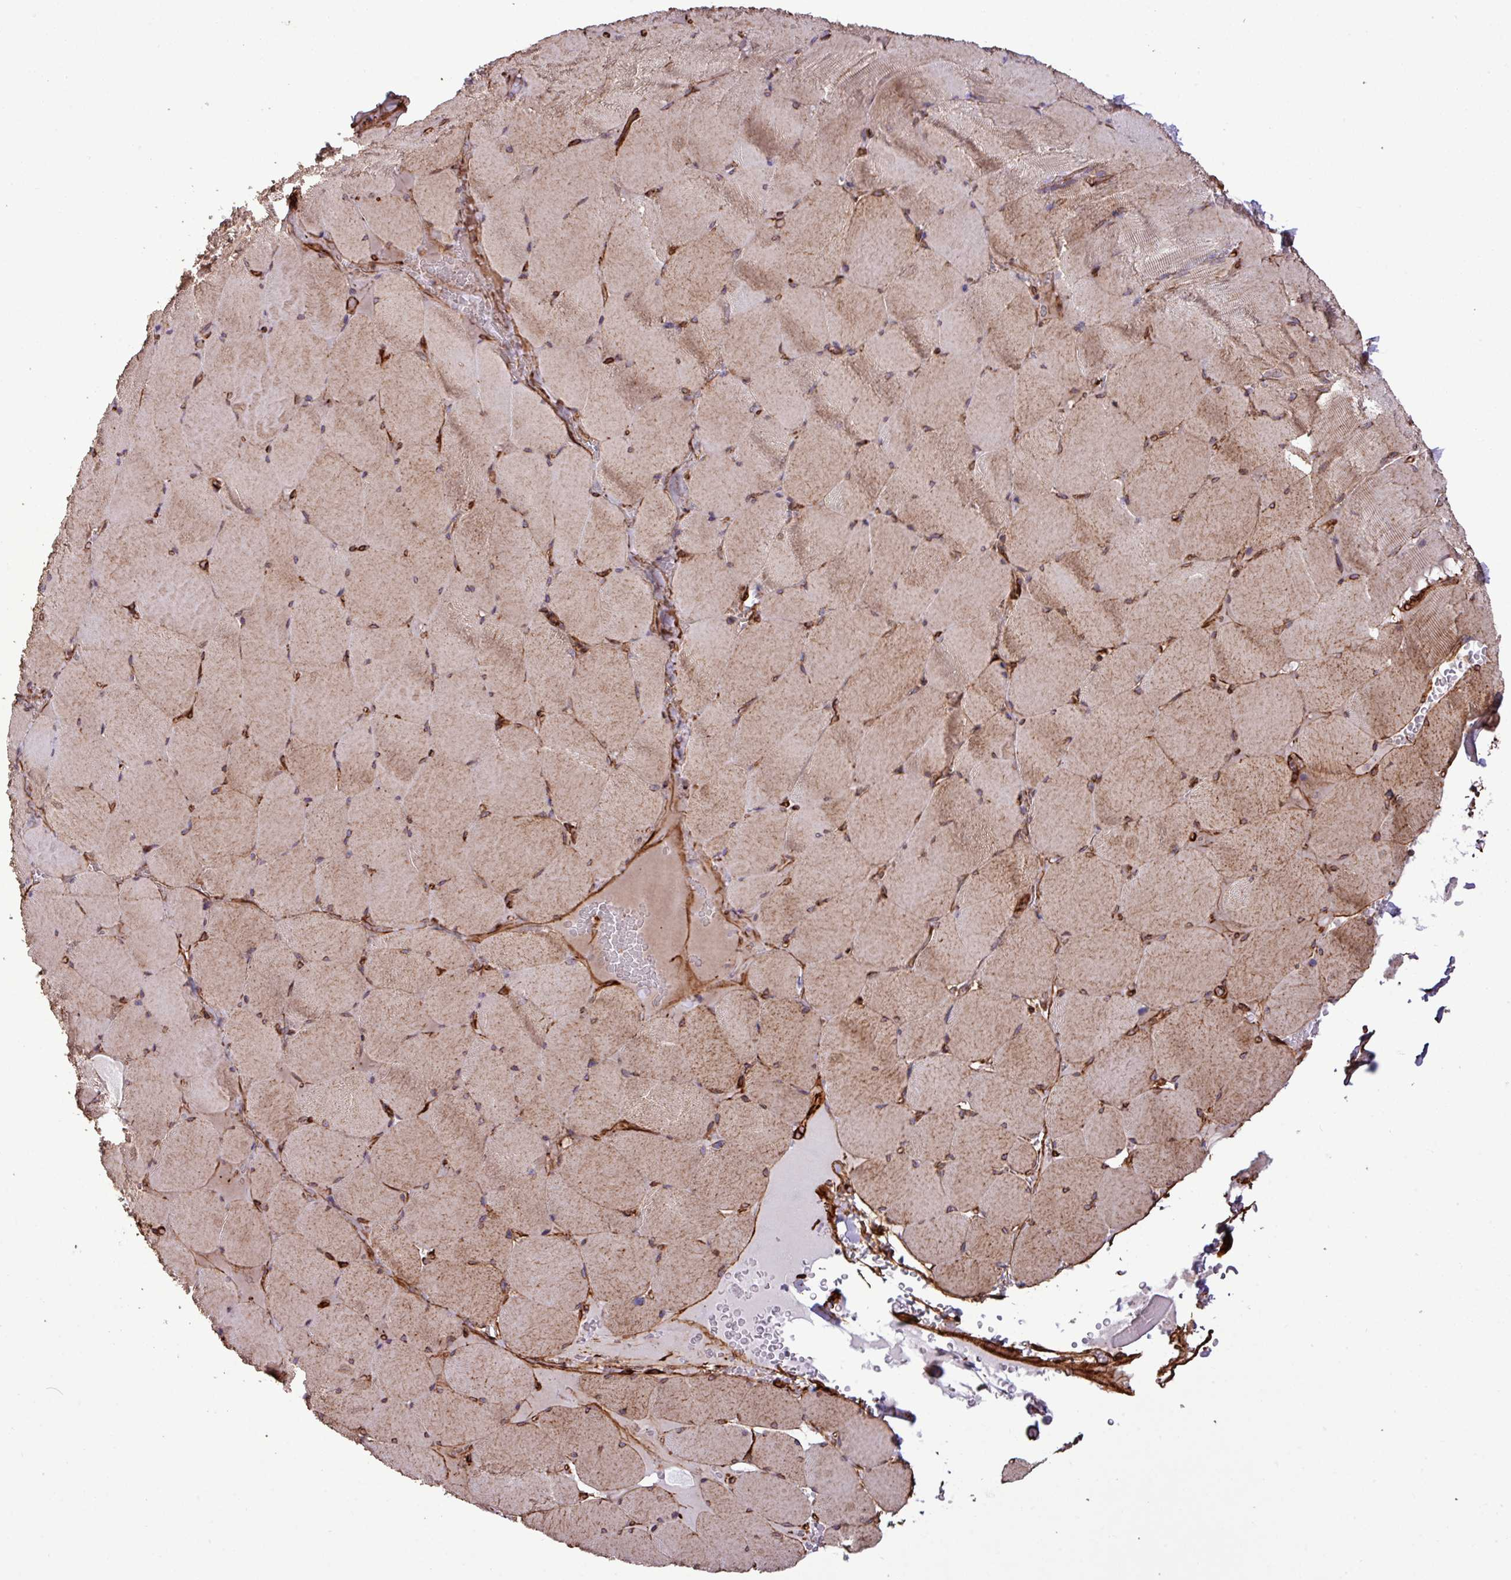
{"staining": {"intensity": "moderate", "quantity": ">75%", "location": "cytoplasmic/membranous"}, "tissue": "skeletal muscle", "cell_type": "Myocytes", "image_type": "normal", "snomed": [{"axis": "morphology", "description": "Normal tissue, NOS"}, {"axis": "topography", "description": "Skeletal muscle"}, {"axis": "topography", "description": "Head-Neck"}], "caption": "This micrograph exhibits IHC staining of benign skeletal muscle, with medium moderate cytoplasmic/membranous positivity in about >75% of myocytes.", "gene": "ZNF300", "patient": {"sex": "male", "age": 66}}